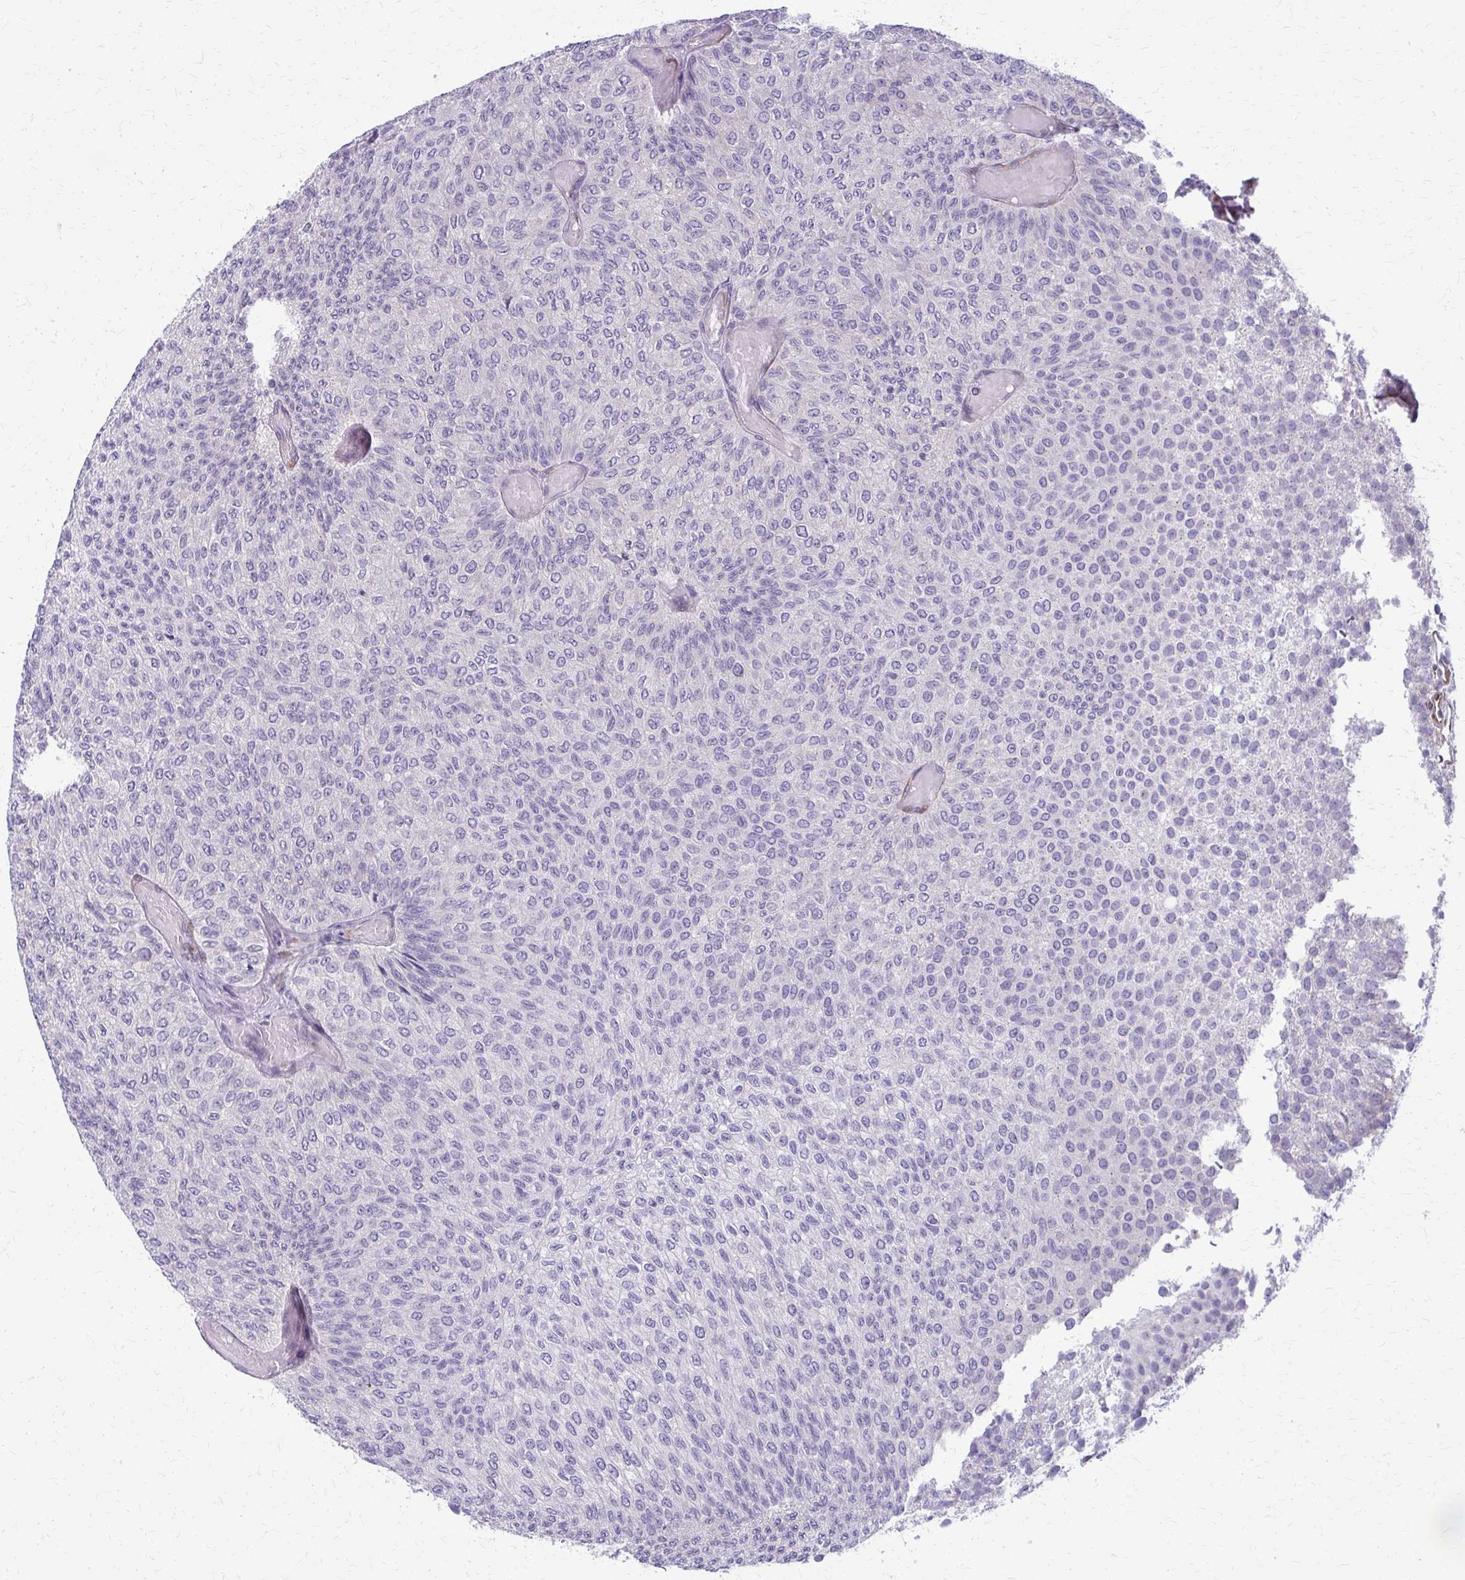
{"staining": {"intensity": "negative", "quantity": "none", "location": "none"}, "tissue": "urothelial cancer", "cell_type": "Tumor cells", "image_type": "cancer", "snomed": [{"axis": "morphology", "description": "Urothelial carcinoma, Low grade"}, {"axis": "topography", "description": "Urinary bladder"}], "caption": "This image is of urothelial cancer stained with immunohistochemistry to label a protein in brown with the nuclei are counter-stained blue. There is no positivity in tumor cells.", "gene": "DEPP1", "patient": {"sex": "male", "age": 78}}